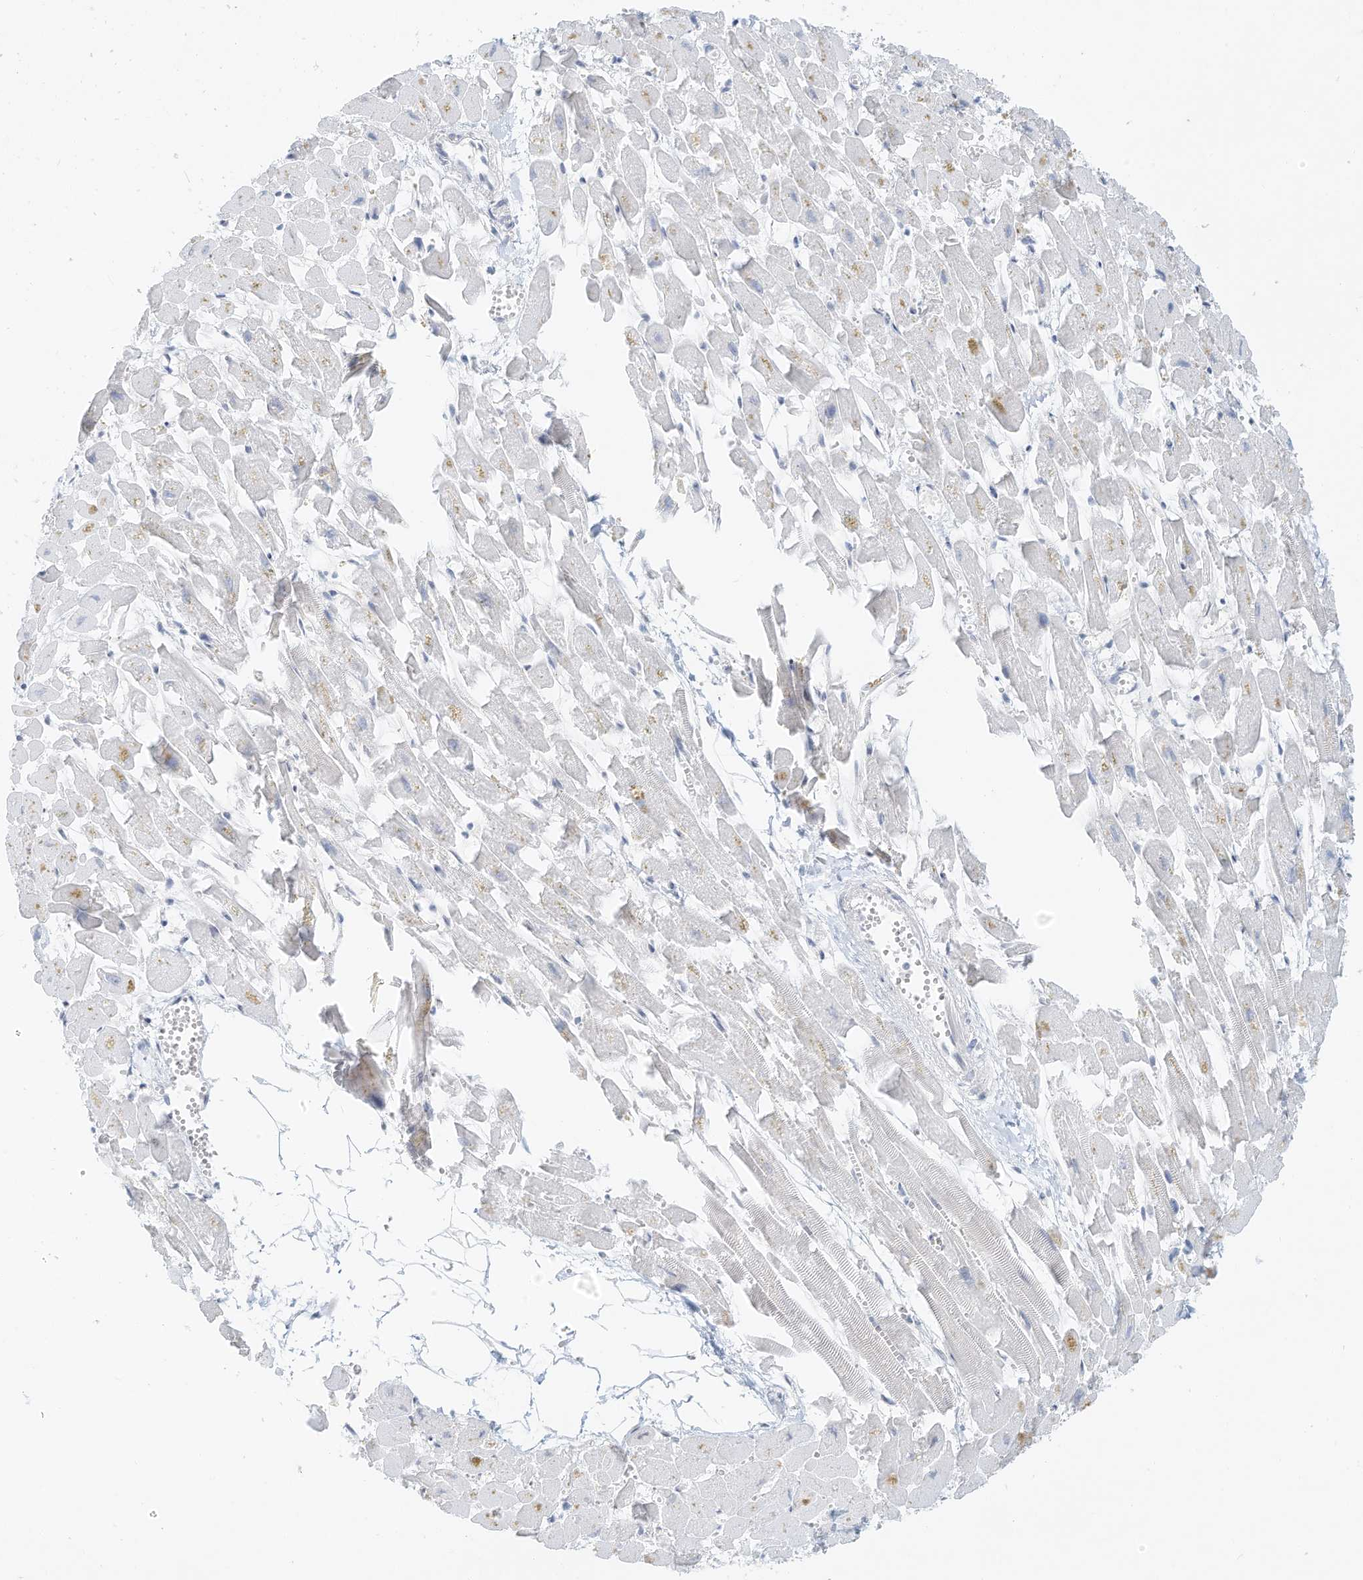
{"staining": {"intensity": "negative", "quantity": "none", "location": "none"}, "tissue": "heart muscle", "cell_type": "Cardiomyocytes", "image_type": "normal", "snomed": [{"axis": "morphology", "description": "Normal tissue, NOS"}, {"axis": "topography", "description": "Heart"}], "caption": "This image is of benign heart muscle stained with immunohistochemistry (IHC) to label a protein in brown with the nuclei are counter-stained blue. There is no positivity in cardiomyocytes. (DAB (3,3'-diaminobenzidine) immunohistochemistry with hematoxylin counter stain).", "gene": "PGC", "patient": {"sex": "female", "age": 64}}